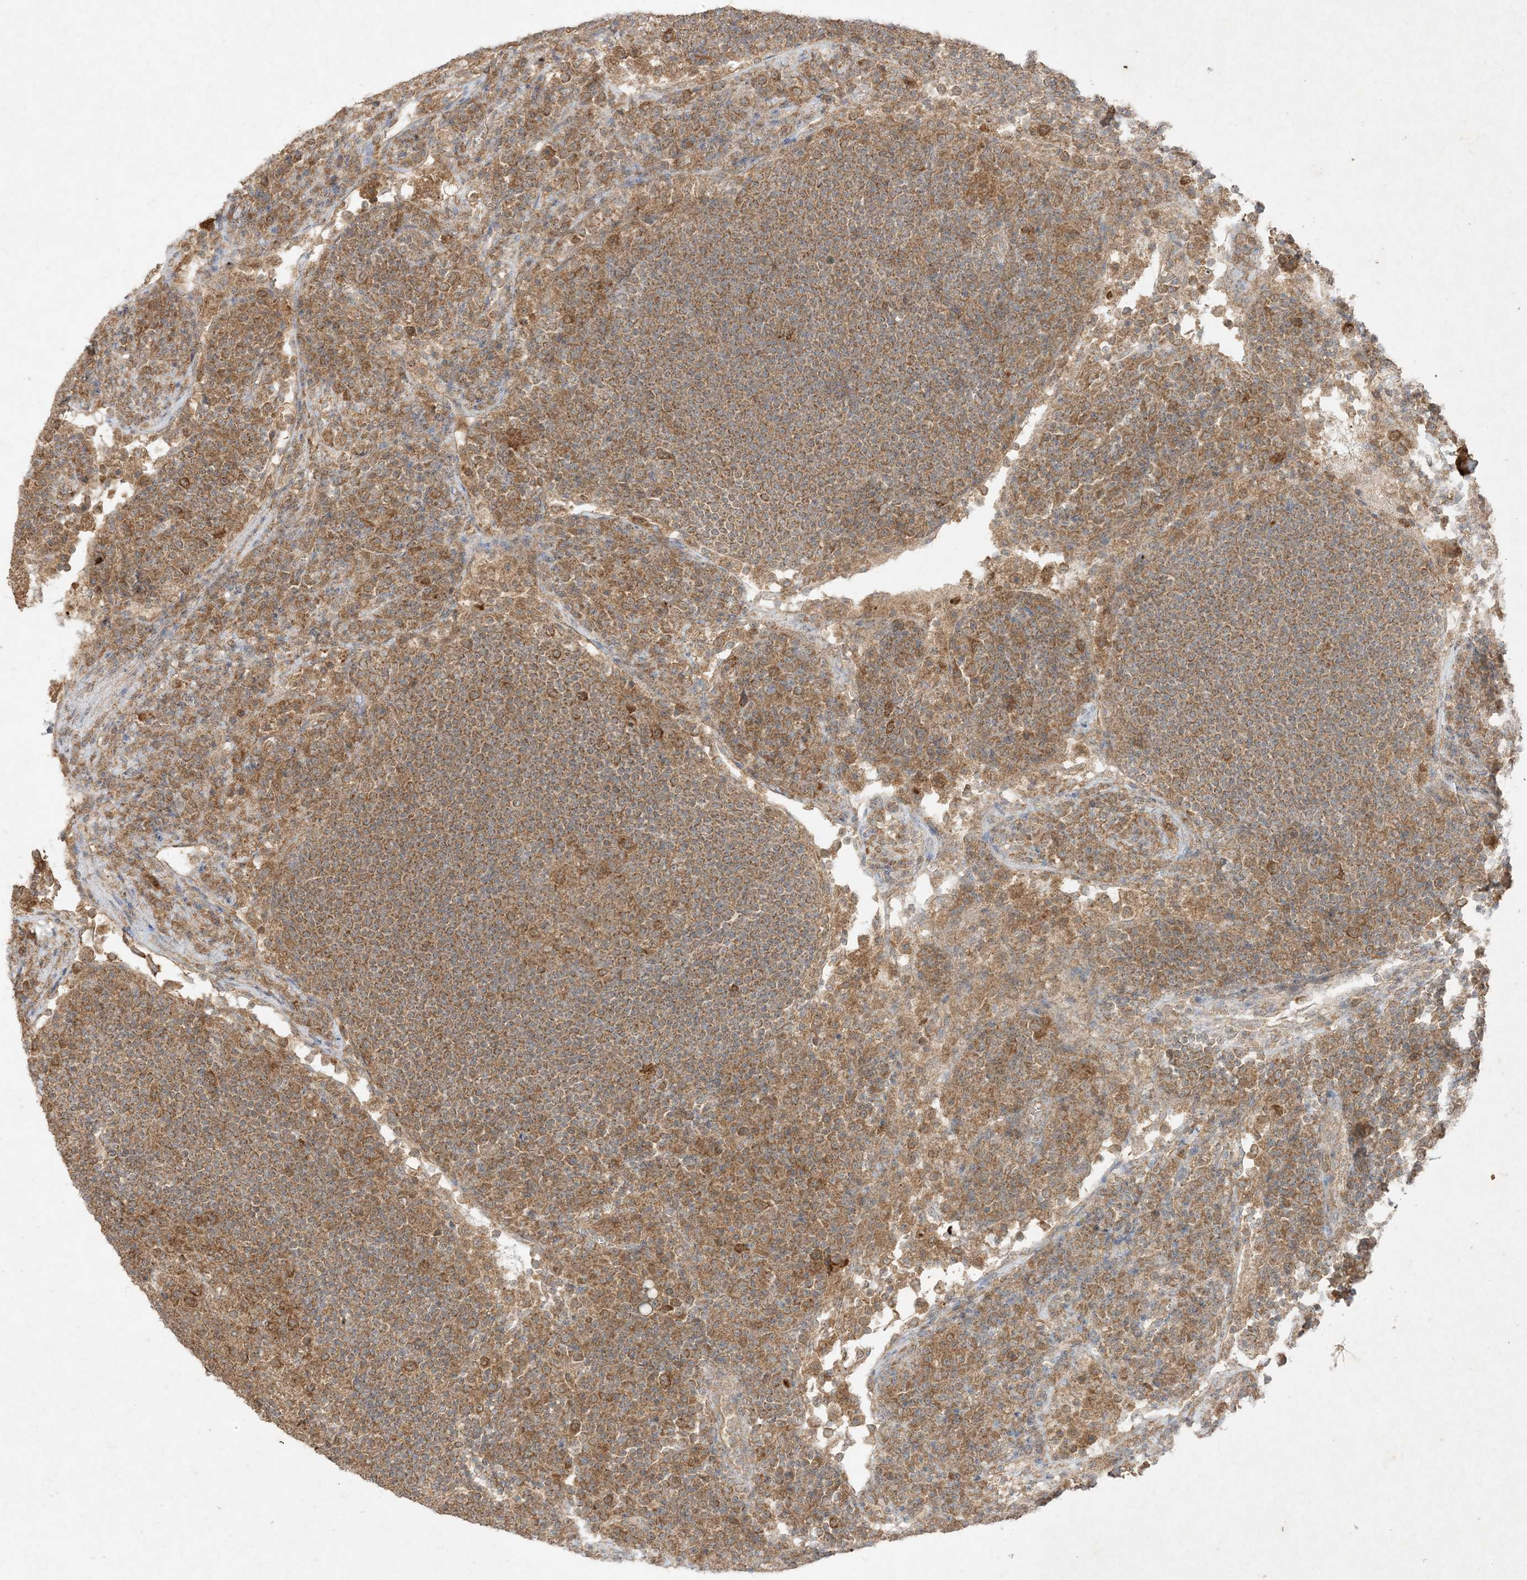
{"staining": {"intensity": "moderate", "quantity": ">75%", "location": "cytoplasmic/membranous"}, "tissue": "lymph node", "cell_type": "Germinal center cells", "image_type": "normal", "snomed": [{"axis": "morphology", "description": "Normal tissue, NOS"}, {"axis": "topography", "description": "Lymph node"}], "caption": "Moderate cytoplasmic/membranous staining for a protein is present in approximately >75% of germinal center cells of normal lymph node using IHC.", "gene": "UBE2C", "patient": {"sex": "female", "age": 53}}